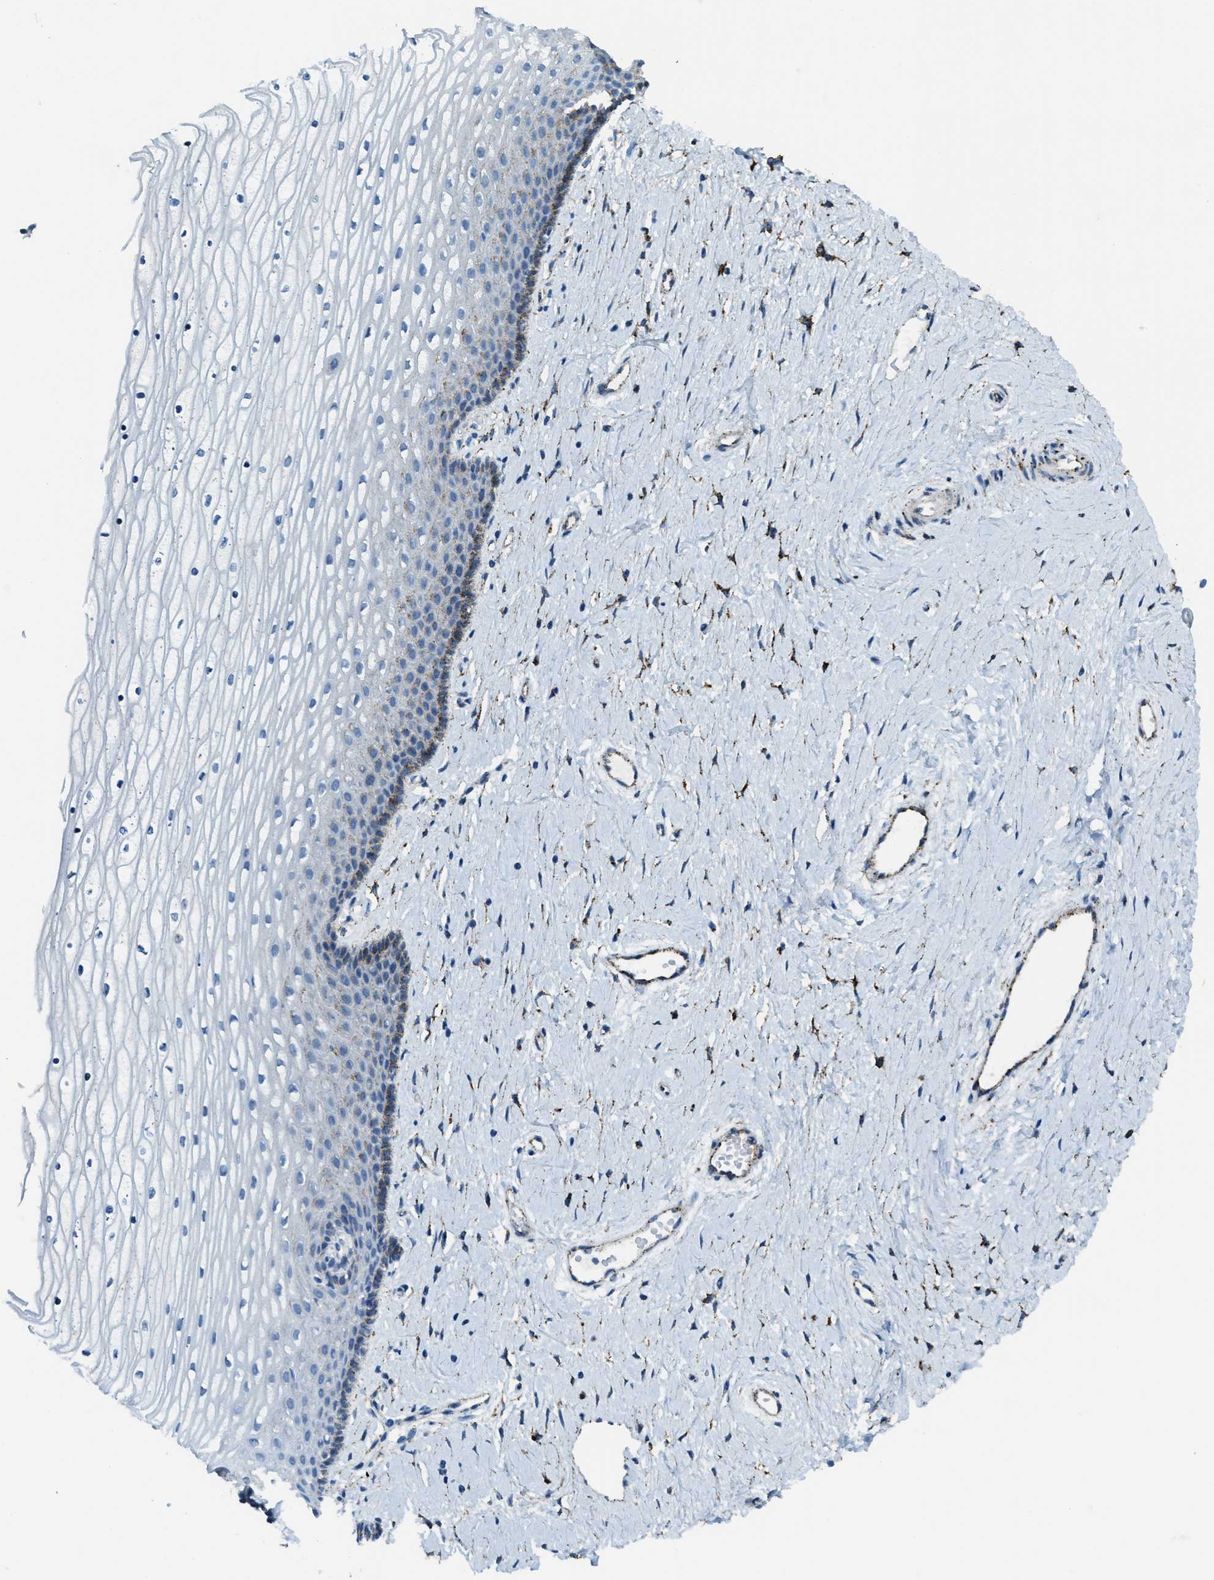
{"staining": {"intensity": "moderate", "quantity": "<25%", "location": "cytoplasmic/membranous"}, "tissue": "cervix", "cell_type": "Squamous epithelial cells", "image_type": "normal", "snomed": [{"axis": "morphology", "description": "Normal tissue, NOS"}, {"axis": "topography", "description": "Cervix"}], "caption": "This image demonstrates IHC staining of normal cervix, with low moderate cytoplasmic/membranous expression in approximately <25% of squamous epithelial cells.", "gene": "SCARB2", "patient": {"sex": "female", "age": 39}}